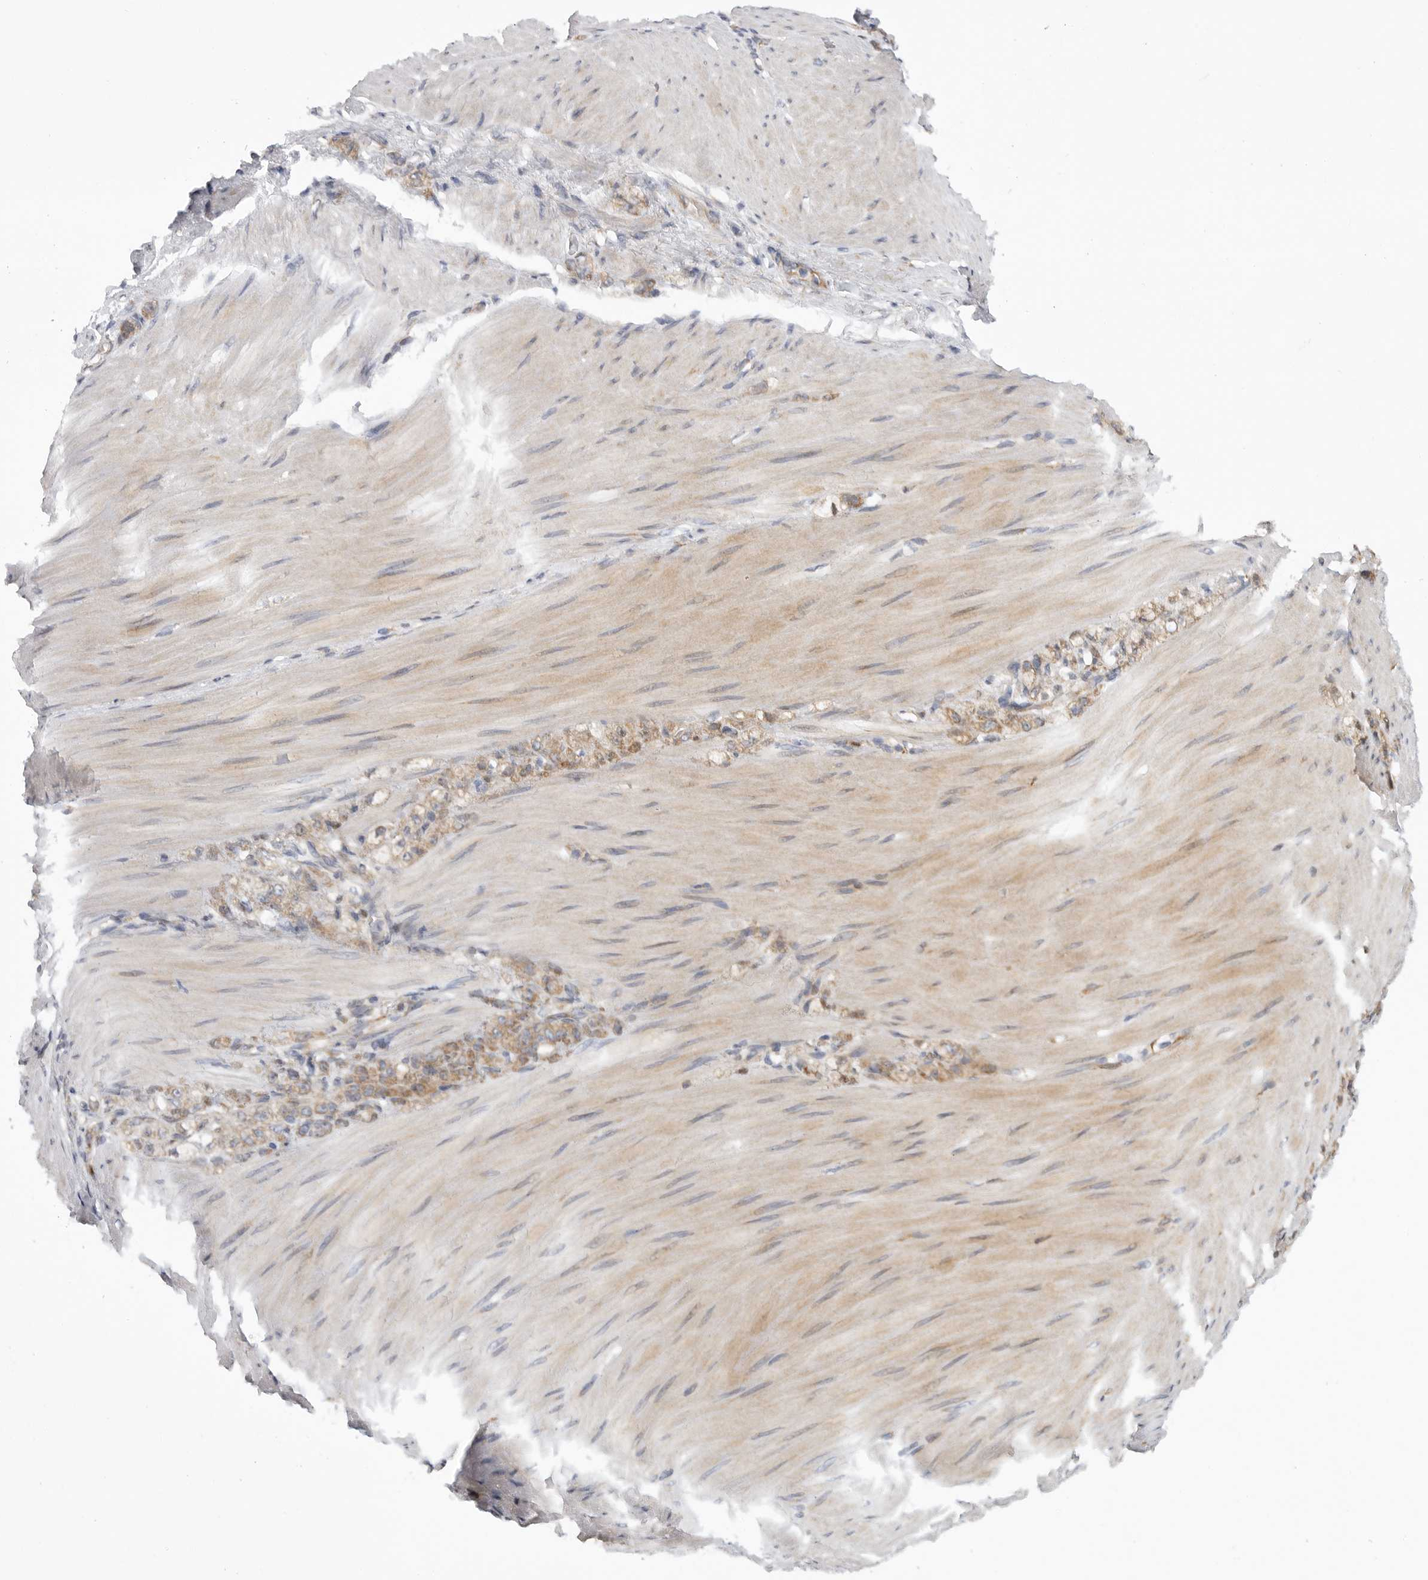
{"staining": {"intensity": "moderate", "quantity": ">75%", "location": "cytoplasmic/membranous"}, "tissue": "stomach cancer", "cell_type": "Tumor cells", "image_type": "cancer", "snomed": [{"axis": "morphology", "description": "Normal tissue, NOS"}, {"axis": "morphology", "description": "Adenocarcinoma, NOS"}, {"axis": "topography", "description": "Stomach"}], "caption": "This histopathology image displays IHC staining of human stomach adenocarcinoma, with medium moderate cytoplasmic/membranous expression in approximately >75% of tumor cells.", "gene": "FBXO43", "patient": {"sex": "male", "age": 82}}